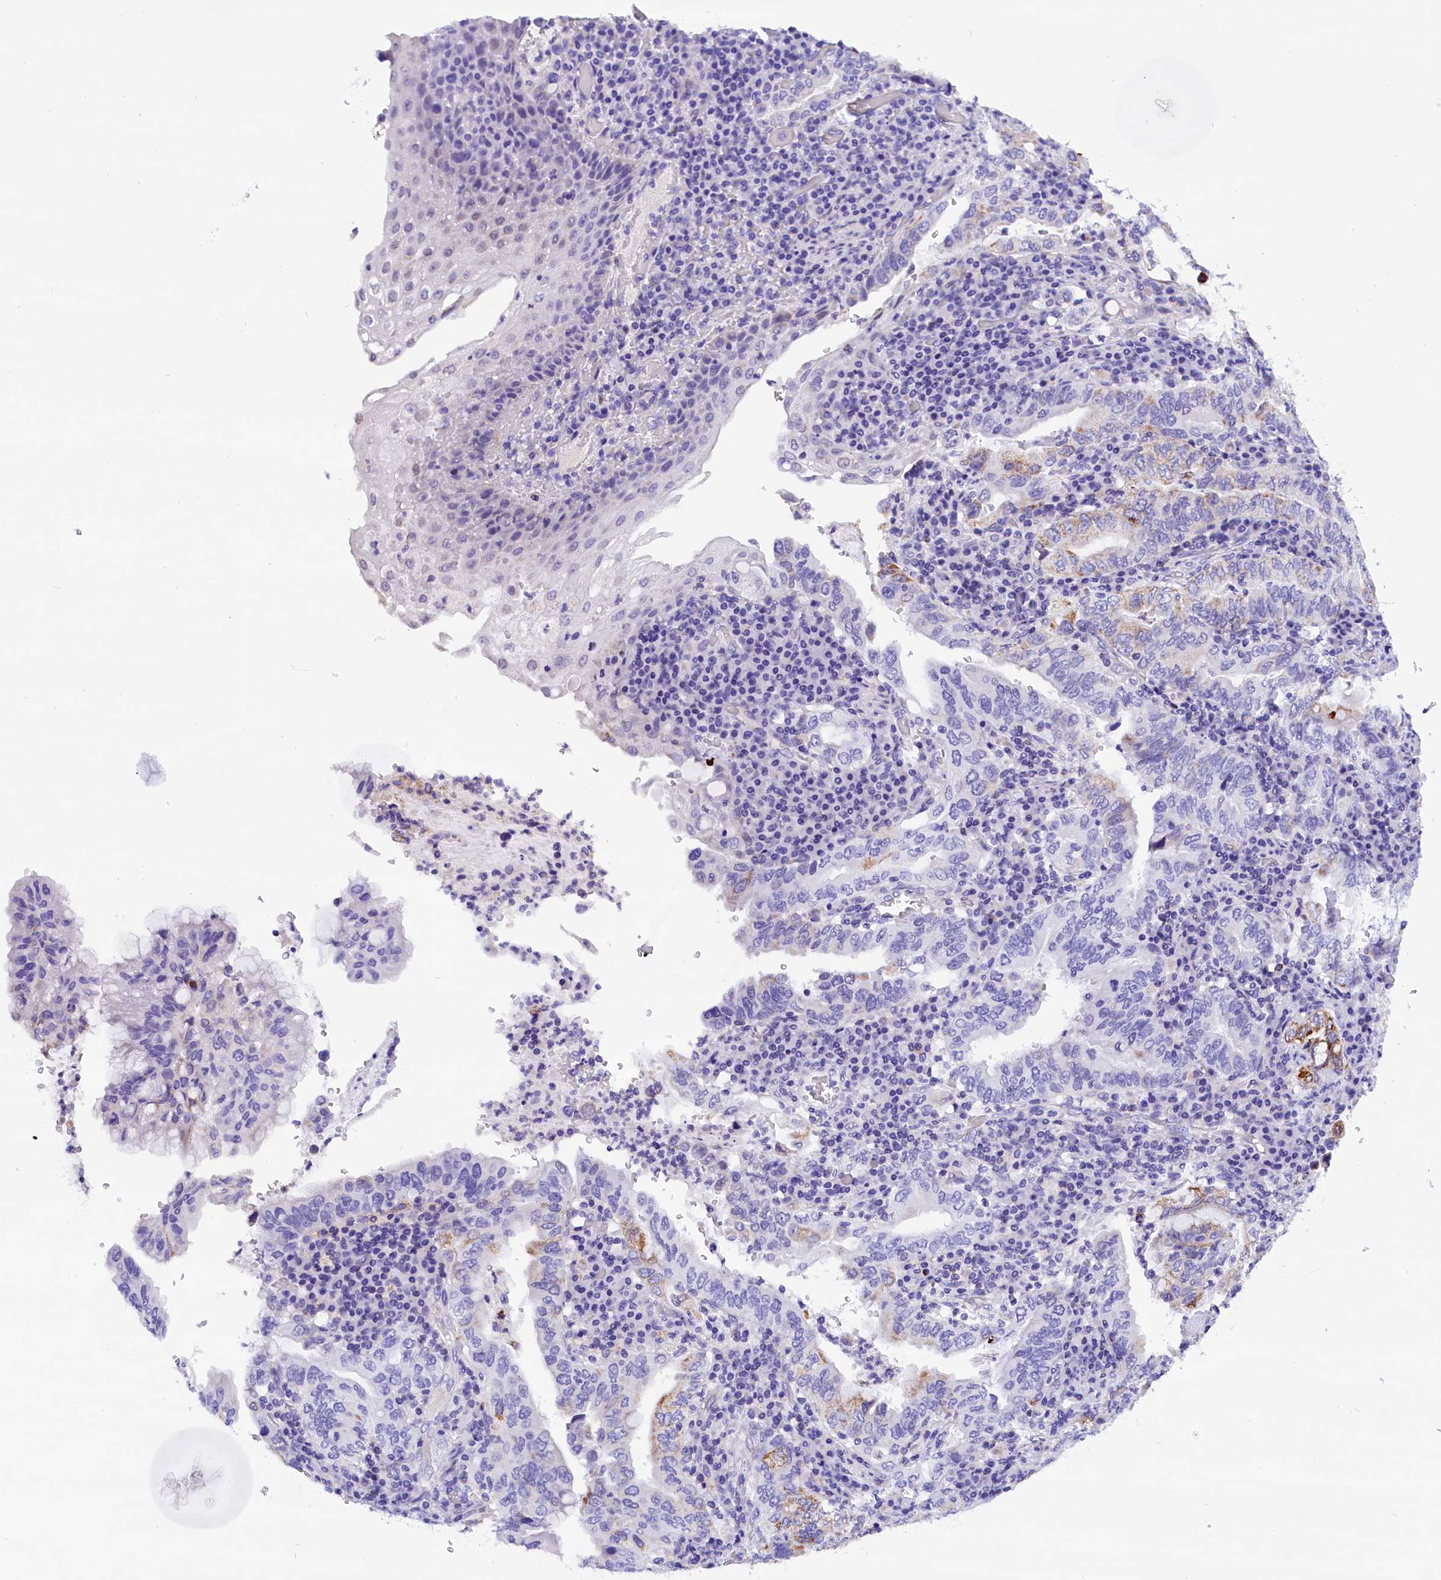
{"staining": {"intensity": "negative", "quantity": "none", "location": "none"}, "tissue": "stomach cancer", "cell_type": "Tumor cells", "image_type": "cancer", "snomed": [{"axis": "morphology", "description": "Normal tissue, NOS"}, {"axis": "morphology", "description": "Adenocarcinoma, NOS"}, {"axis": "topography", "description": "Esophagus"}, {"axis": "topography", "description": "Stomach, upper"}, {"axis": "topography", "description": "Peripheral nerve tissue"}], "caption": "A histopathology image of stomach cancer stained for a protein exhibits no brown staining in tumor cells.", "gene": "ABAT", "patient": {"sex": "male", "age": 62}}